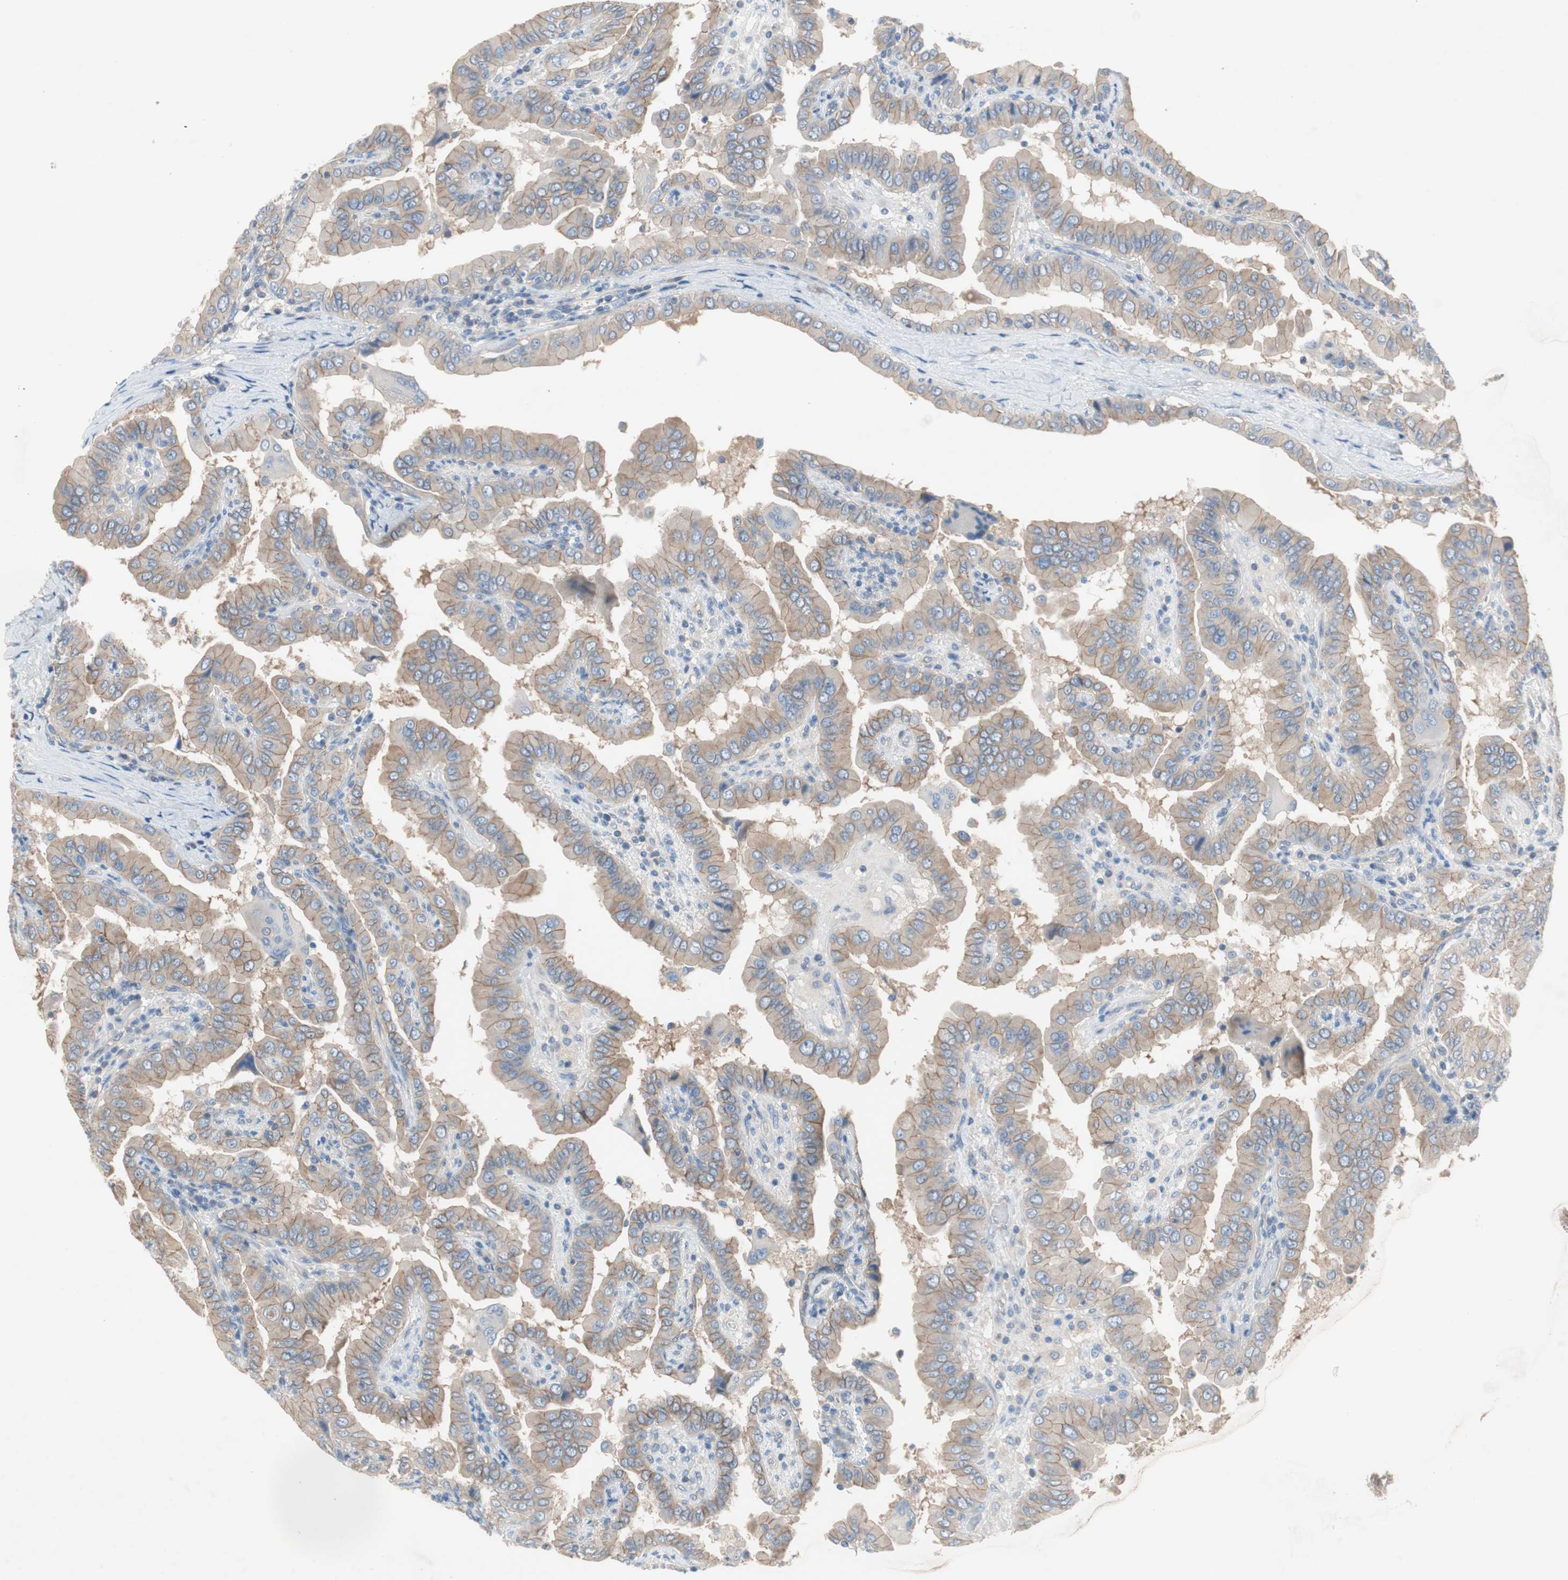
{"staining": {"intensity": "weak", "quantity": "25%-75%", "location": "cytoplasmic/membranous"}, "tissue": "thyroid cancer", "cell_type": "Tumor cells", "image_type": "cancer", "snomed": [{"axis": "morphology", "description": "Papillary adenocarcinoma, NOS"}, {"axis": "topography", "description": "Thyroid gland"}], "caption": "Human papillary adenocarcinoma (thyroid) stained with a protein marker exhibits weak staining in tumor cells.", "gene": "GLUL", "patient": {"sex": "male", "age": 33}}